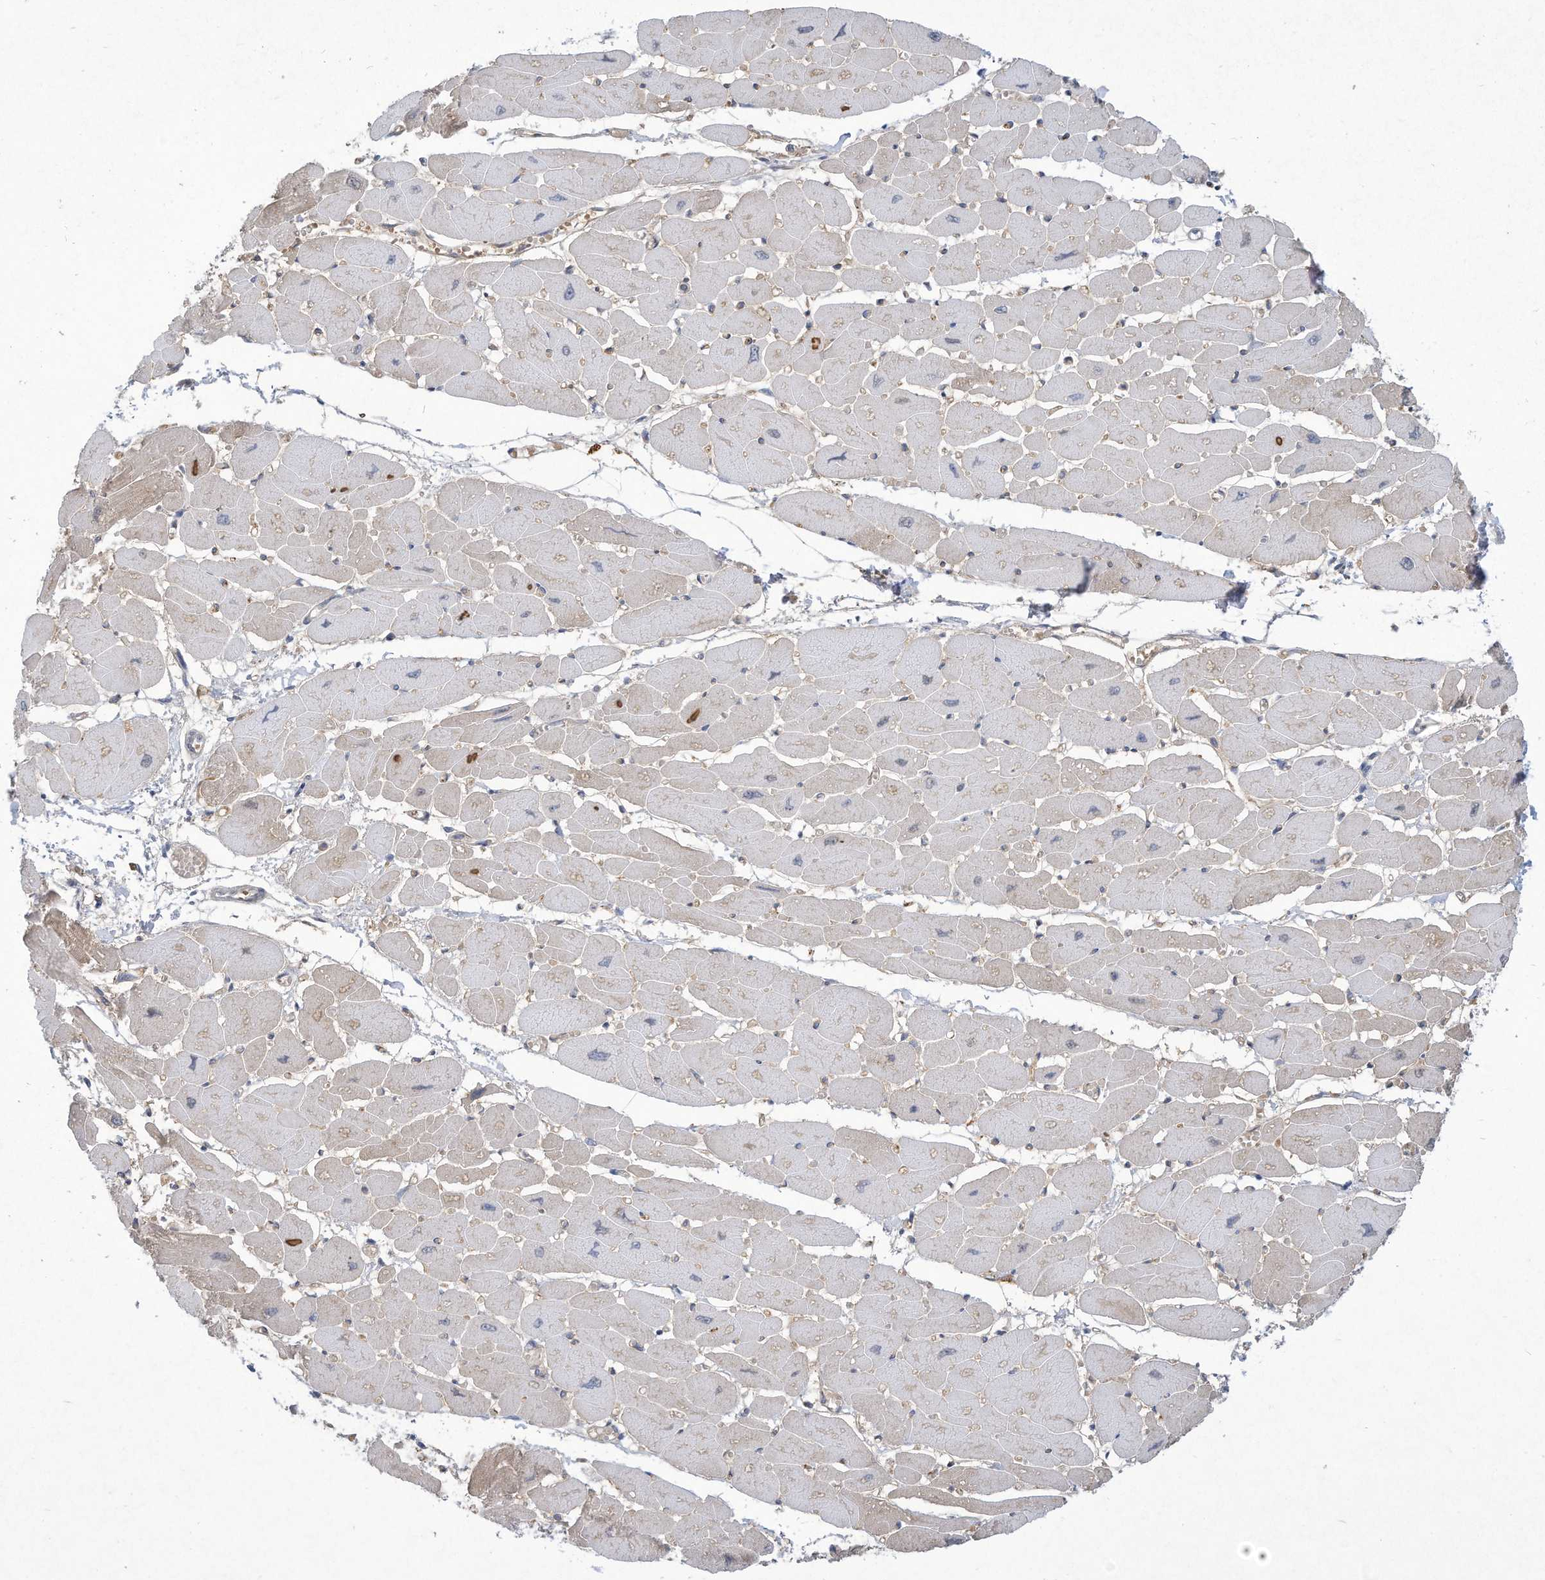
{"staining": {"intensity": "negative", "quantity": "none", "location": "none"}, "tissue": "heart muscle", "cell_type": "Cardiomyocytes", "image_type": "normal", "snomed": [{"axis": "morphology", "description": "Normal tissue, NOS"}, {"axis": "topography", "description": "Heart"}], "caption": "DAB (3,3'-diaminobenzidine) immunohistochemical staining of normal heart muscle reveals no significant staining in cardiomyocytes. (DAB immunohistochemistry with hematoxylin counter stain).", "gene": "HAS3", "patient": {"sex": "female", "age": 54}}